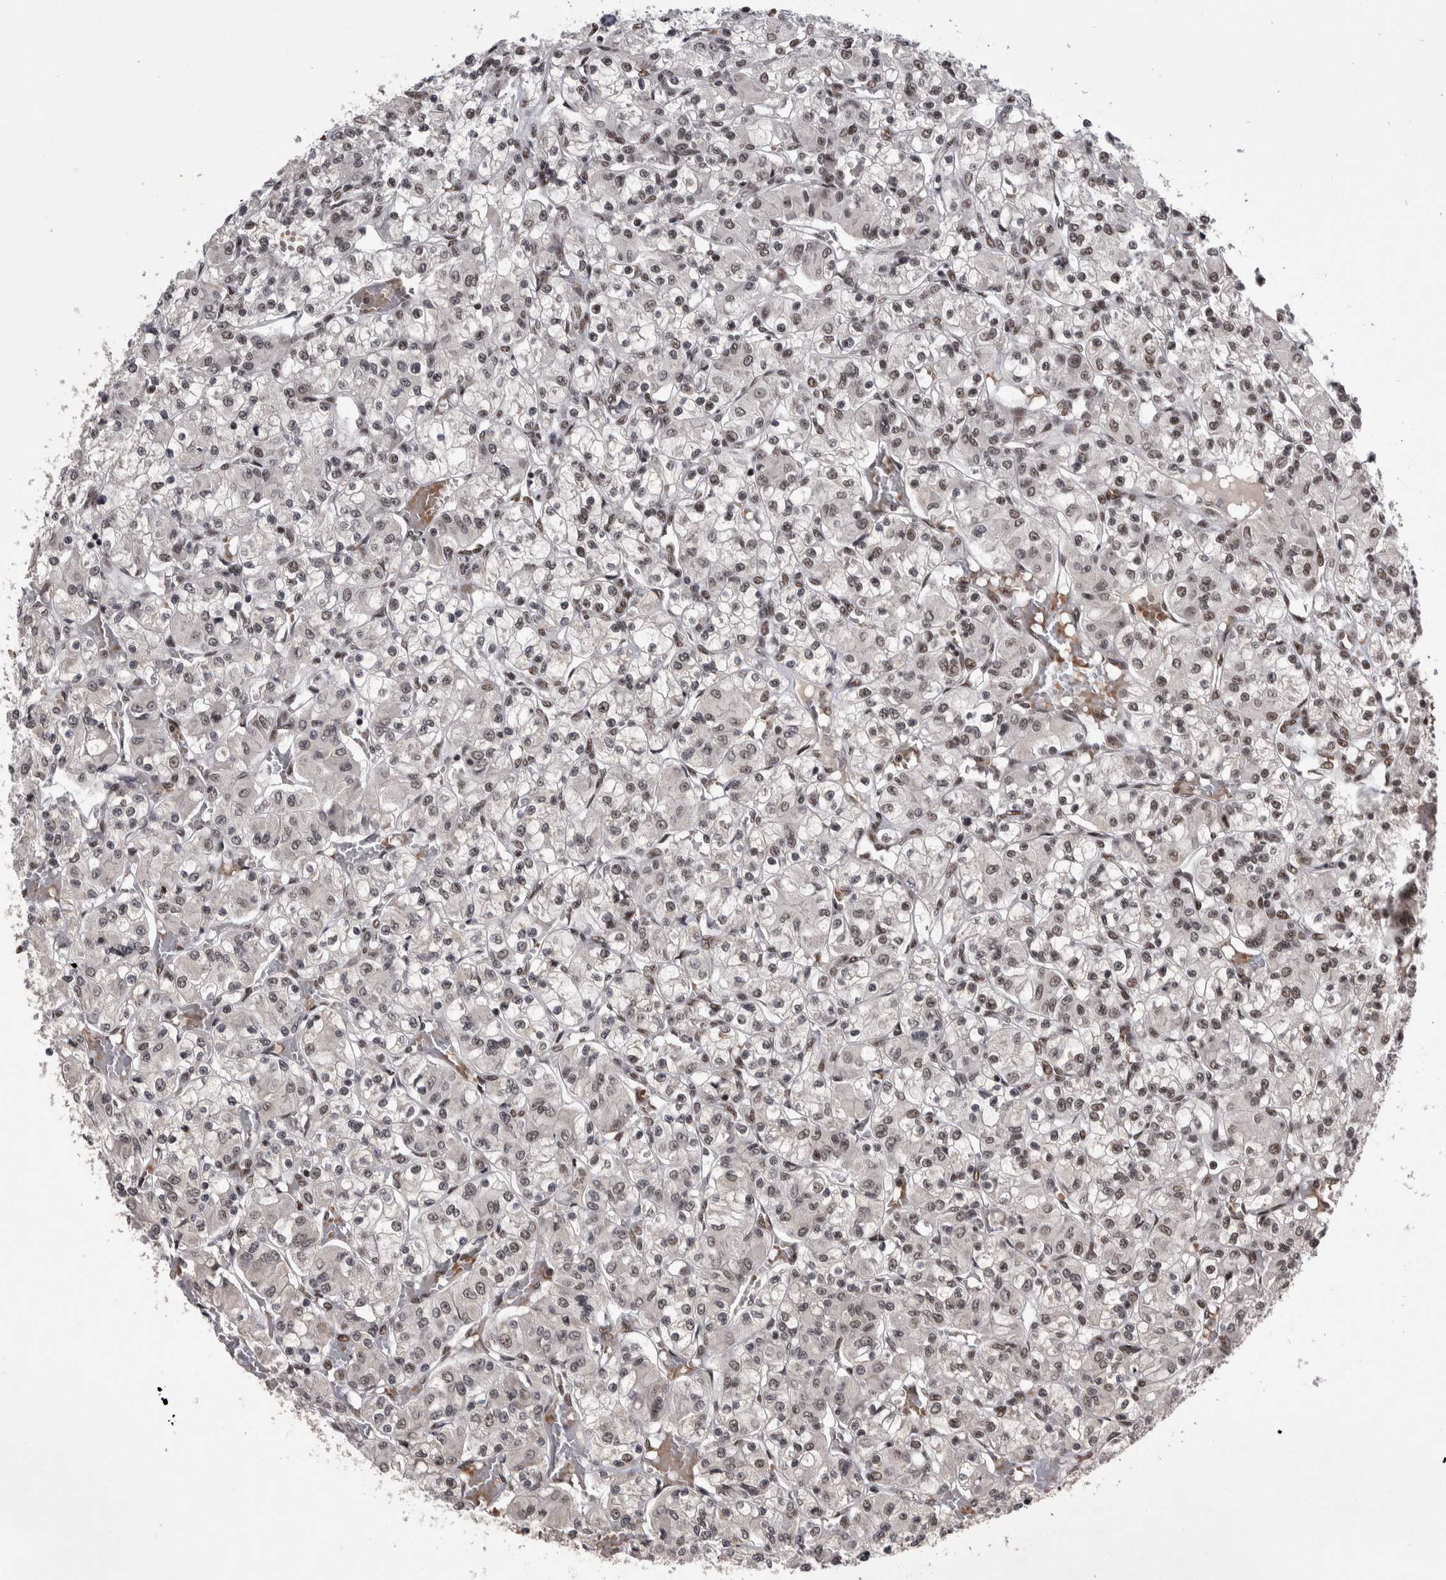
{"staining": {"intensity": "weak", "quantity": ">75%", "location": "nuclear"}, "tissue": "renal cancer", "cell_type": "Tumor cells", "image_type": "cancer", "snomed": [{"axis": "morphology", "description": "Adenocarcinoma, NOS"}, {"axis": "topography", "description": "Kidney"}], "caption": "An immunohistochemistry (IHC) histopathology image of neoplastic tissue is shown. Protein staining in brown shows weak nuclear positivity in renal cancer within tumor cells.", "gene": "DMTF1", "patient": {"sex": "female", "age": 59}}